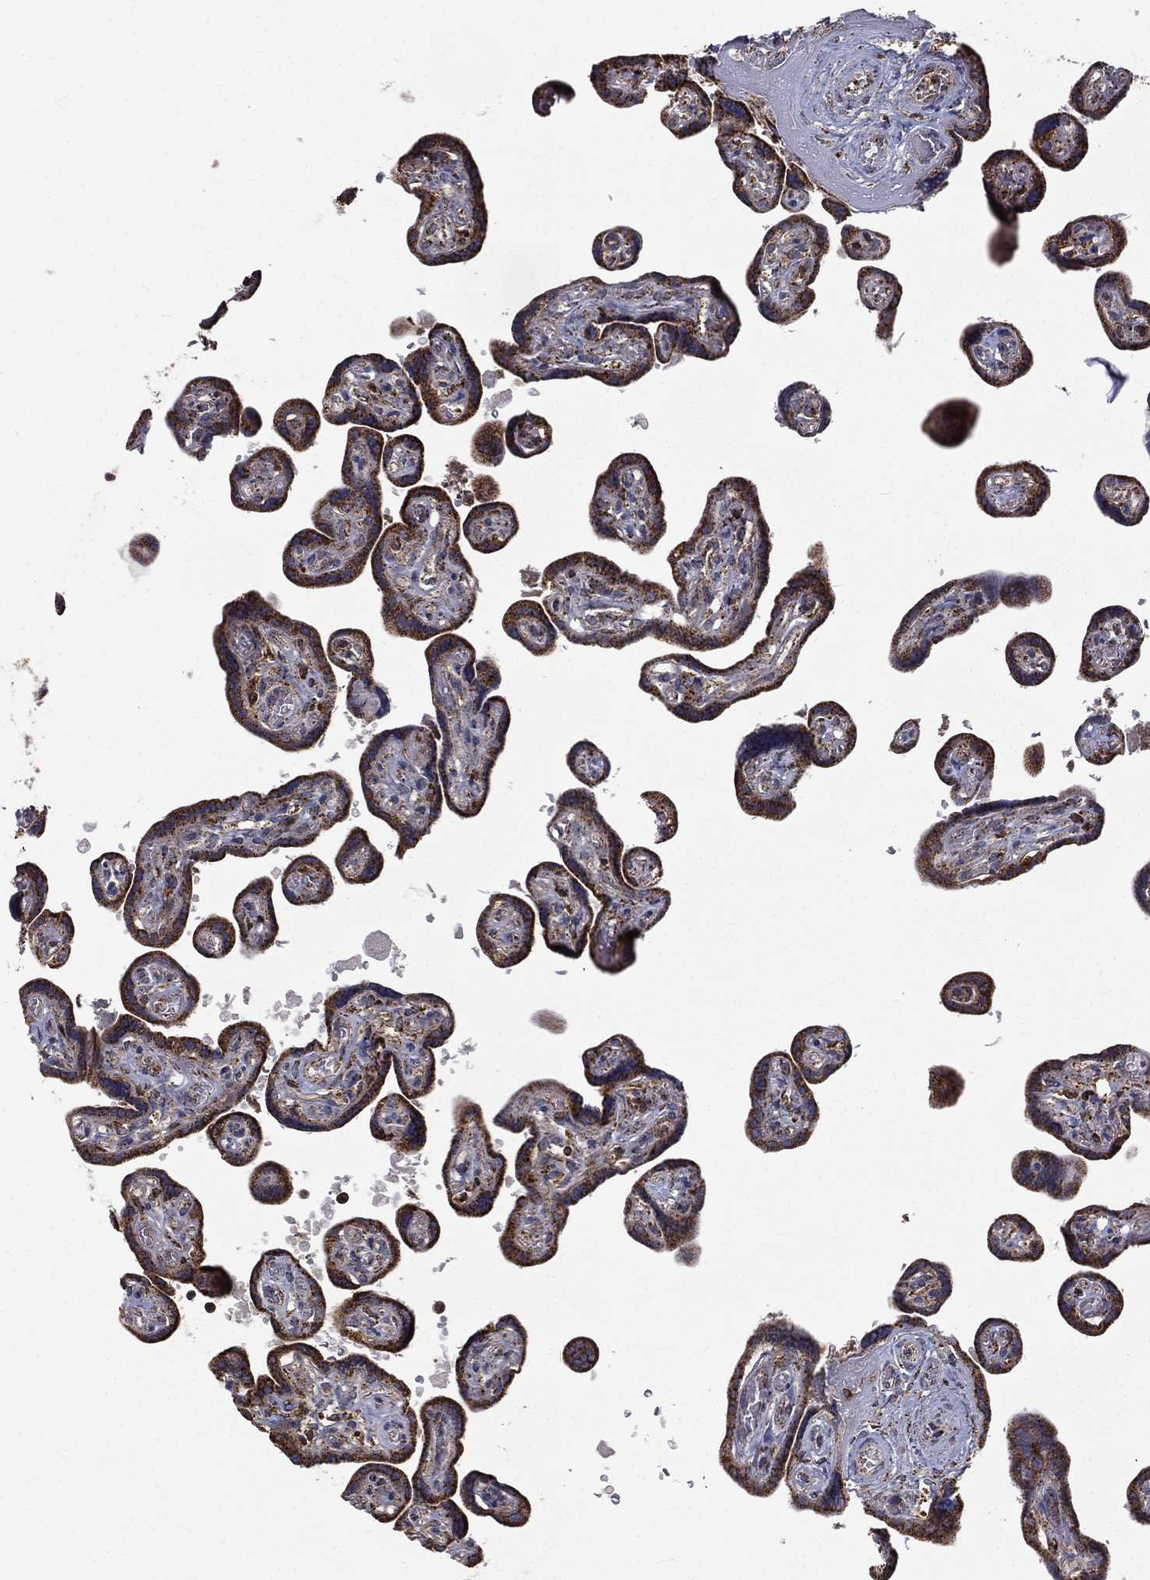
{"staining": {"intensity": "moderate", "quantity": "25%-75%", "location": "cytoplasmic/membranous"}, "tissue": "placenta", "cell_type": "Decidual cells", "image_type": "normal", "snomed": [{"axis": "morphology", "description": "Normal tissue, NOS"}, {"axis": "topography", "description": "Placenta"}], "caption": "Protein expression analysis of unremarkable placenta shows moderate cytoplasmic/membranous expression in about 25%-75% of decidual cells.", "gene": "RIN3", "patient": {"sex": "female", "age": 32}}